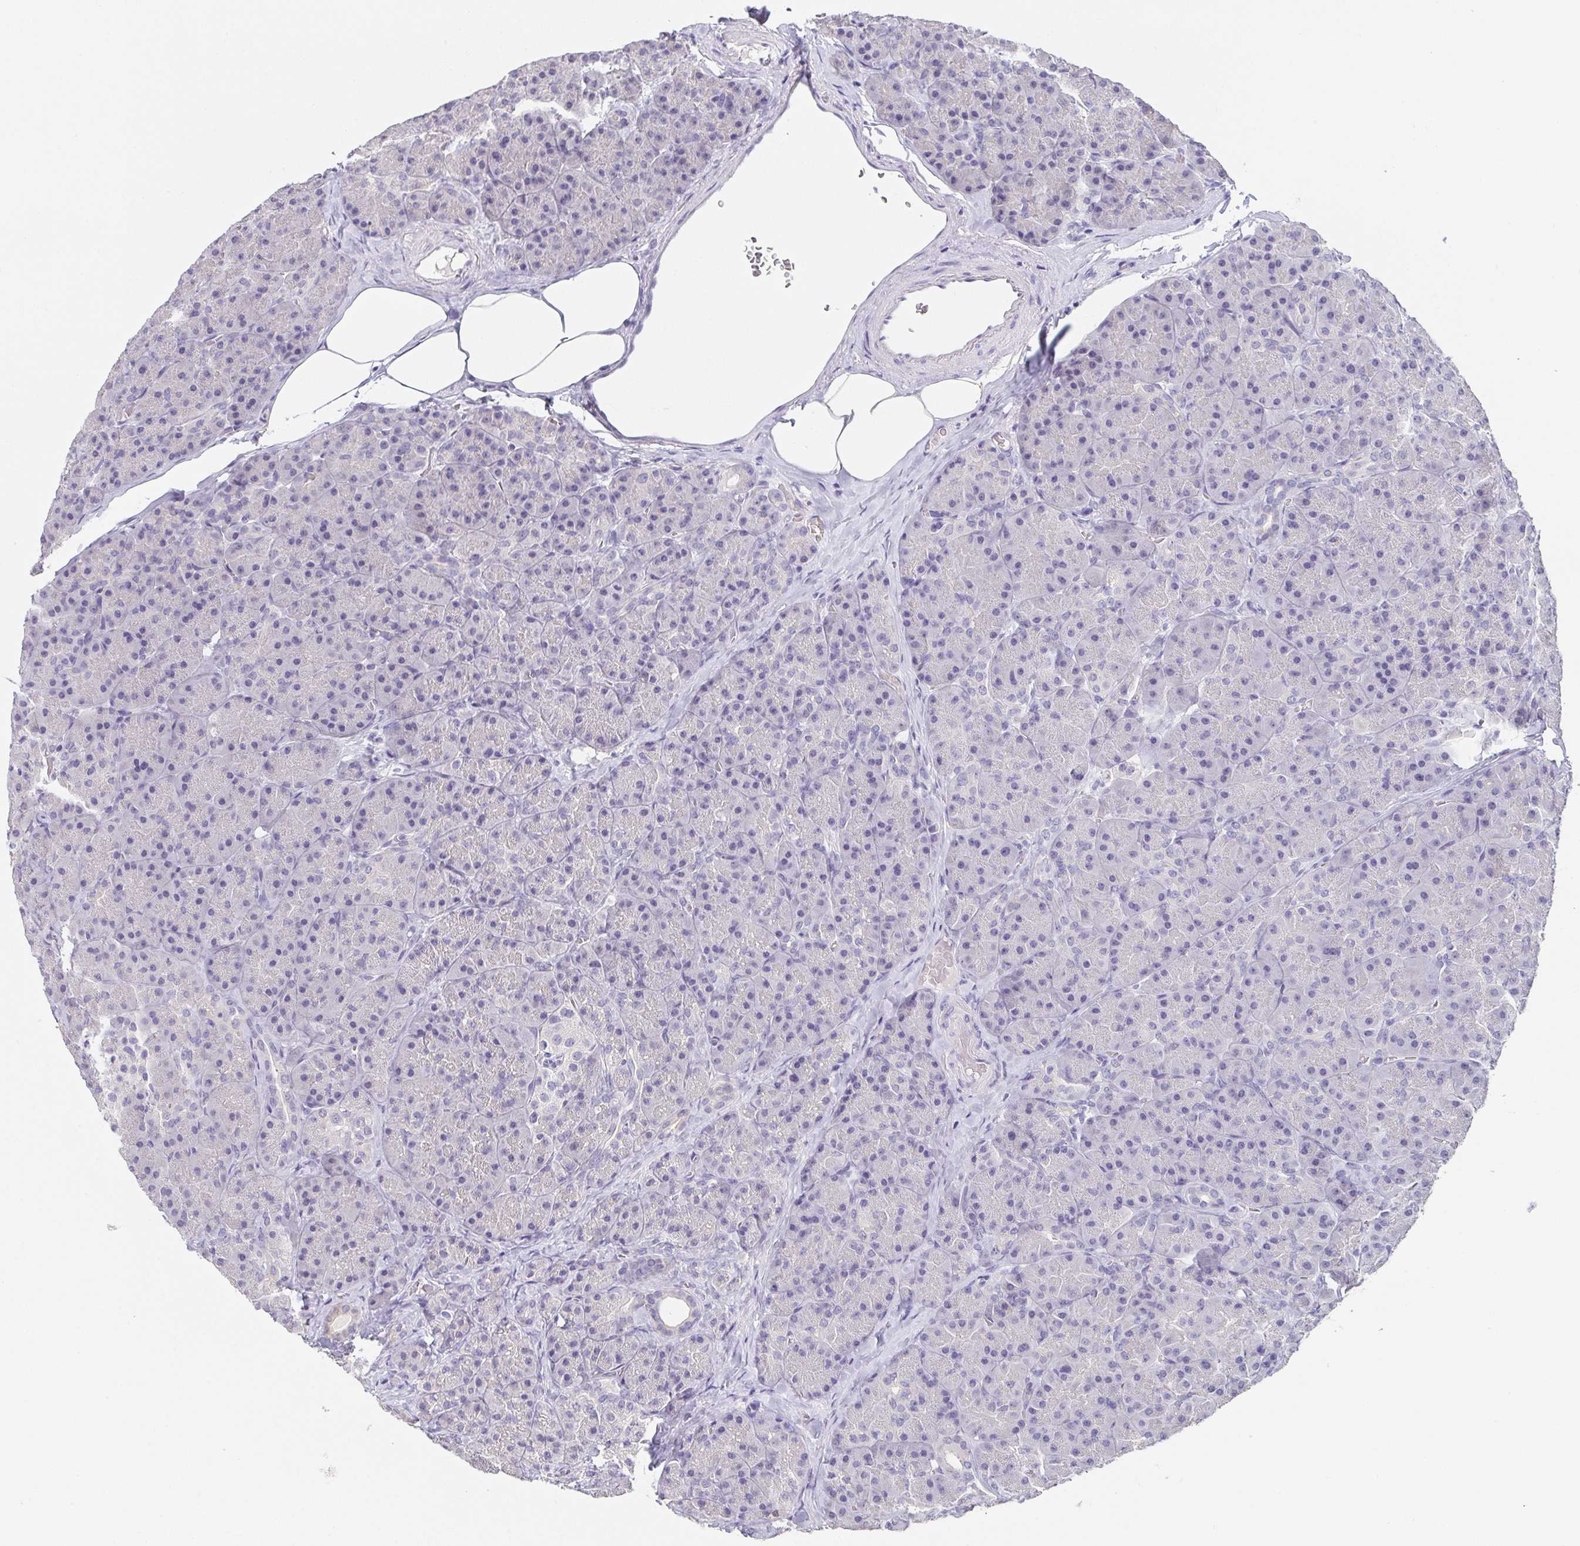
{"staining": {"intensity": "negative", "quantity": "none", "location": "none"}, "tissue": "pancreas", "cell_type": "Exocrine glandular cells", "image_type": "normal", "snomed": [{"axis": "morphology", "description": "Normal tissue, NOS"}, {"axis": "topography", "description": "Pancreas"}], "caption": "IHC histopathology image of normal pancreas: human pancreas stained with DAB (3,3'-diaminobenzidine) exhibits no significant protein staining in exocrine glandular cells.", "gene": "RNASE7", "patient": {"sex": "male", "age": 57}}